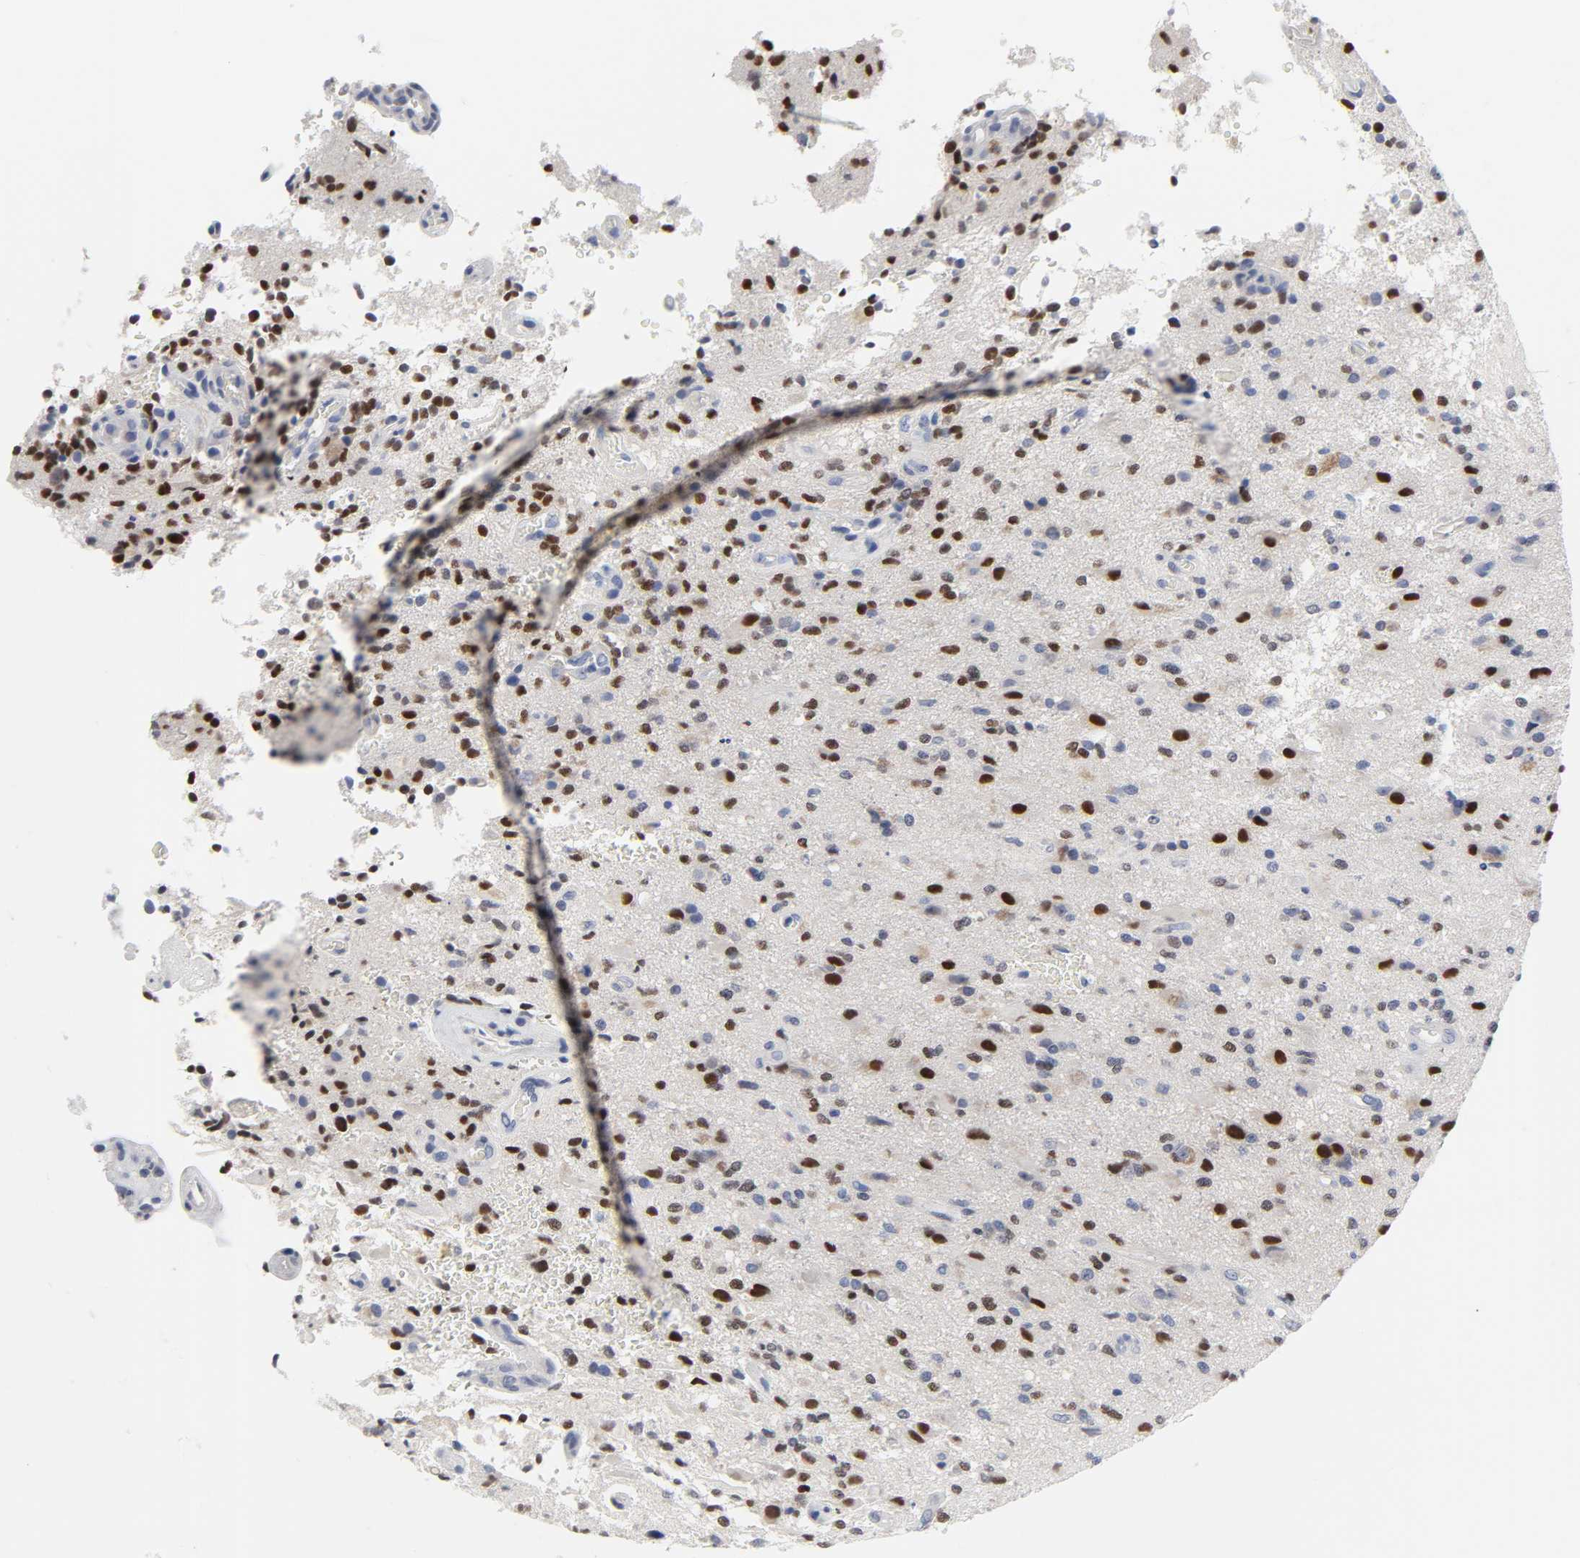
{"staining": {"intensity": "strong", "quantity": "25%-75%", "location": "nuclear"}, "tissue": "glioma", "cell_type": "Tumor cells", "image_type": "cancer", "snomed": [{"axis": "morphology", "description": "Normal tissue, NOS"}, {"axis": "morphology", "description": "Glioma, malignant, High grade"}, {"axis": "topography", "description": "Cerebral cortex"}], "caption": "Protein analysis of glioma tissue exhibits strong nuclear expression in about 25%-75% of tumor cells.", "gene": "SALL2", "patient": {"sex": "male", "age": 75}}